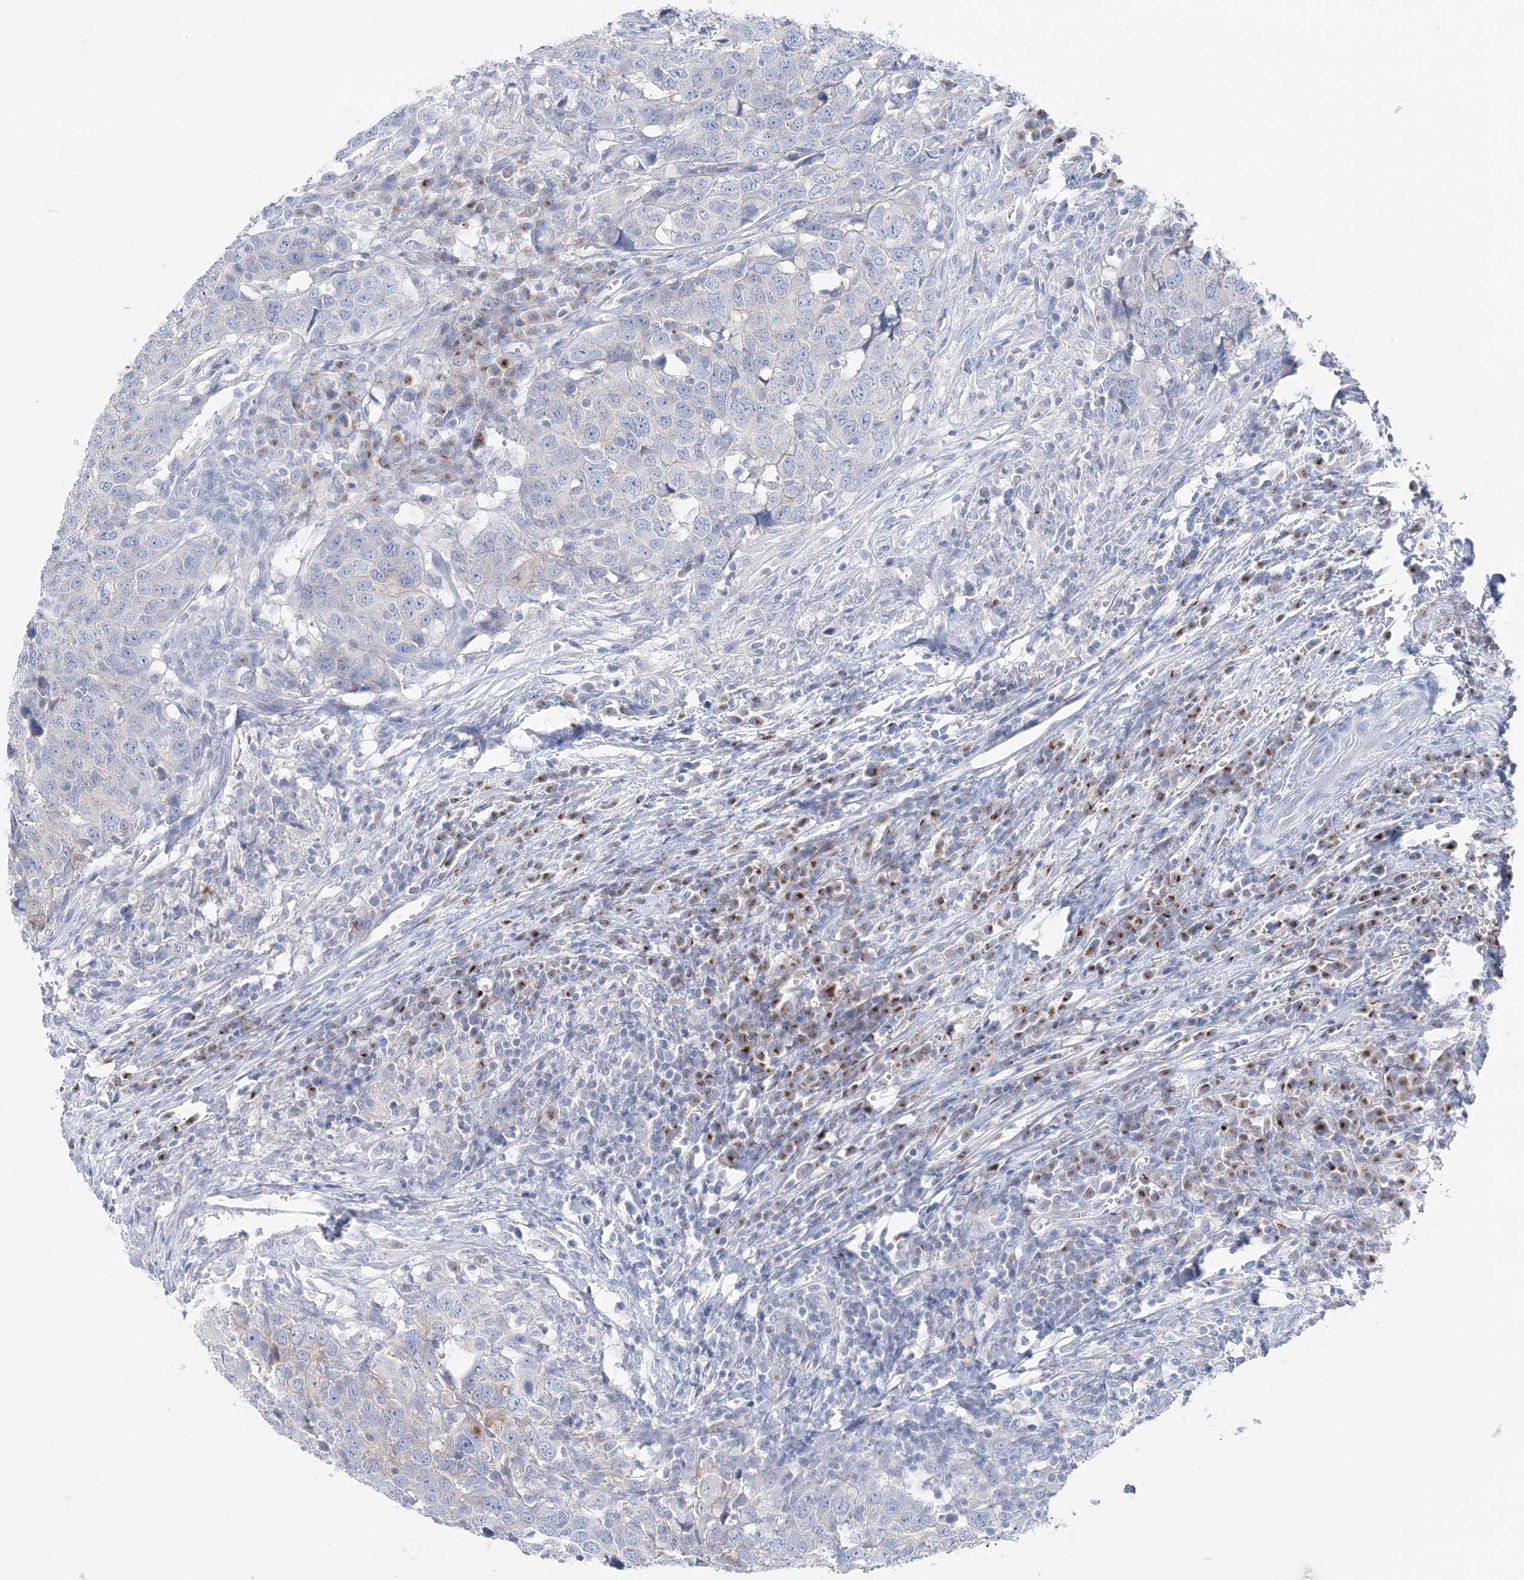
{"staining": {"intensity": "negative", "quantity": "none", "location": "none"}, "tissue": "head and neck cancer", "cell_type": "Tumor cells", "image_type": "cancer", "snomed": [{"axis": "morphology", "description": "Squamous cell carcinoma, NOS"}, {"axis": "topography", "description": "Head-Neck"}], "caption": "Head and neck cancer (squamous cell carcinoma) was stained to show a protein in brown. There is no significant staining in tumor cells.", "gene": "SLC5A6", "patient": {"sex": "male", "age": 66}}